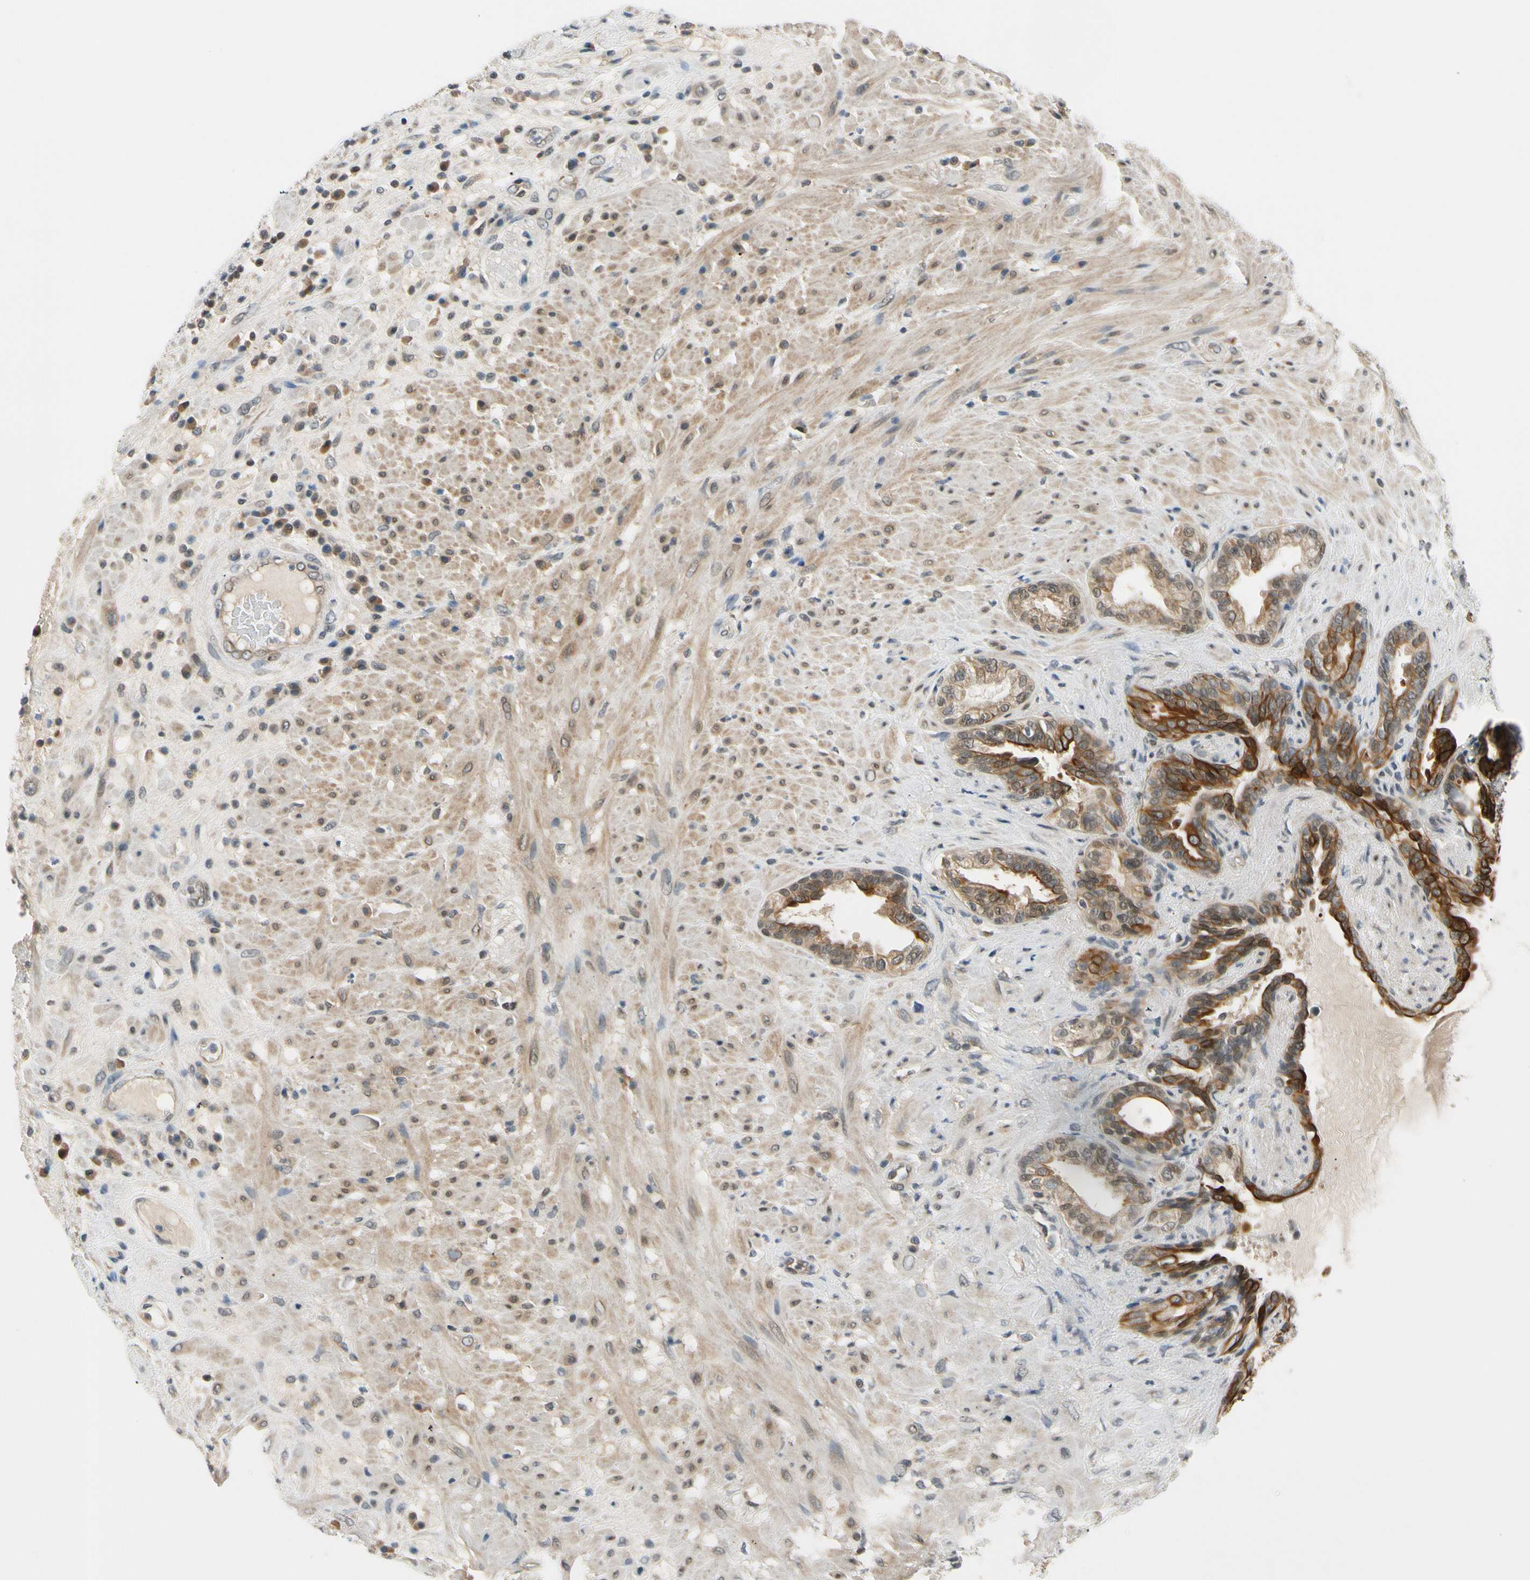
{"staining": {"intensity": "moderate", "quantity": ">75%", "location": "cytoplasmic/membranous"}, "tissue": "seminal vesicle", "cell_type": "Glandular cells", "image_type": "normal", "snomed": [{"axis": "morphology", "description": "Normal tissue, NOS"}, {"axis": "topography", "description": "Seminal veicle"}], "caption": "This micrograph displays IHC staining of unremarkable human seminal vesicle, with medium moderate cytoplasmic/membranous staining in about >75% of glandular cells.", "gene": "TAF12", "patient": {"sex": "male", "age": 61}}